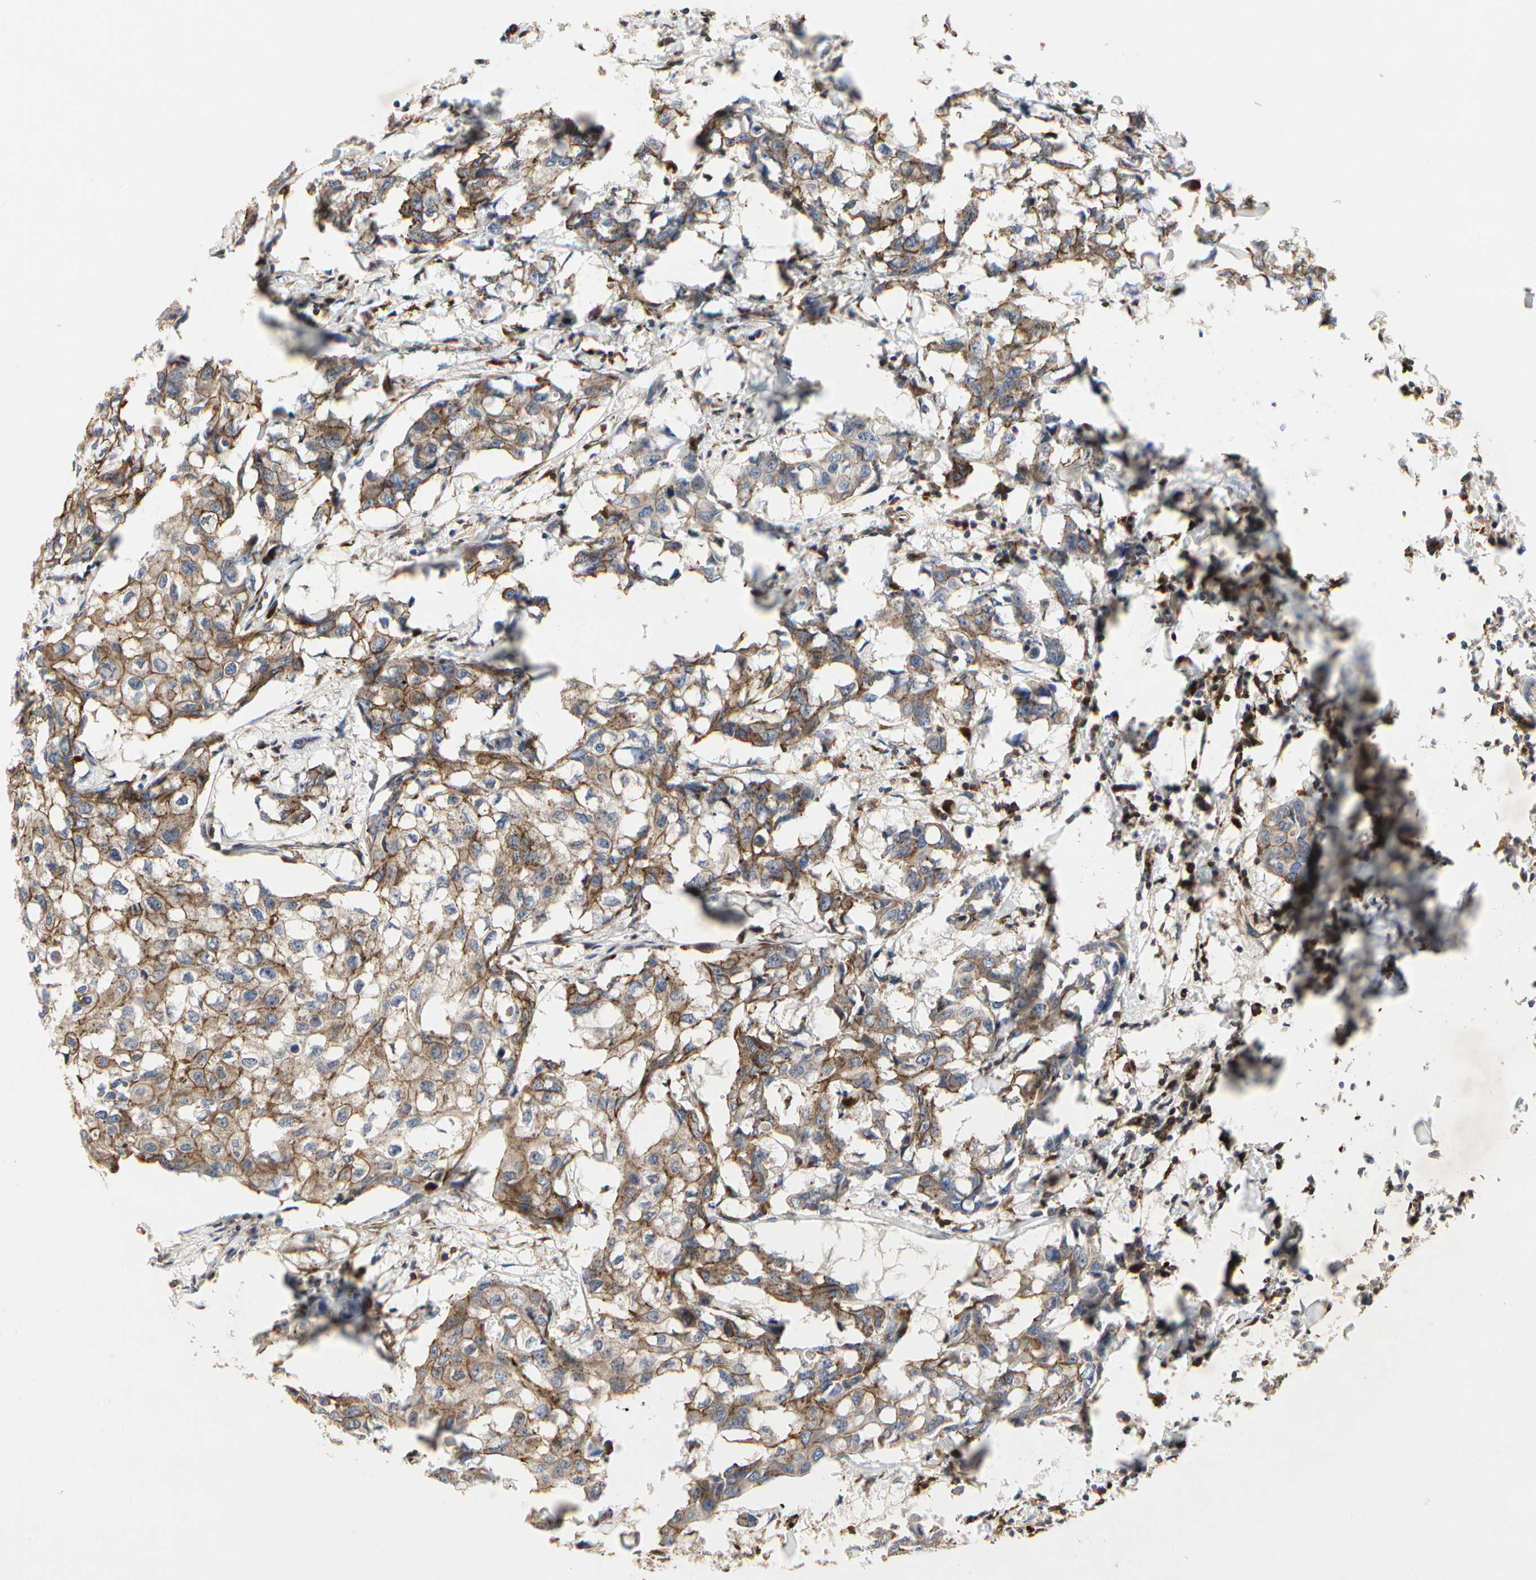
{"staining": {"intensity": "moderate", "quantity": ">75%", "location": "cytoplasmic/membranous"}, "tissue": "breast cancer", "cell_type": "Tumor cells", "image_type": "cancer", "snomed": [{"axis": "morphology", "description": "Duct carcinoma"}, {"axis": "topography", "description": "Breast"}], "caption": "Approximately >75% of tumor cells in breast invasive ductal carcinoma show moderate cytoplasmic/membranous protein staining as visualized by brown immunohistochemical staining.", "gene": "NAPG", "patient": {"sex": "female", "age": 27}}